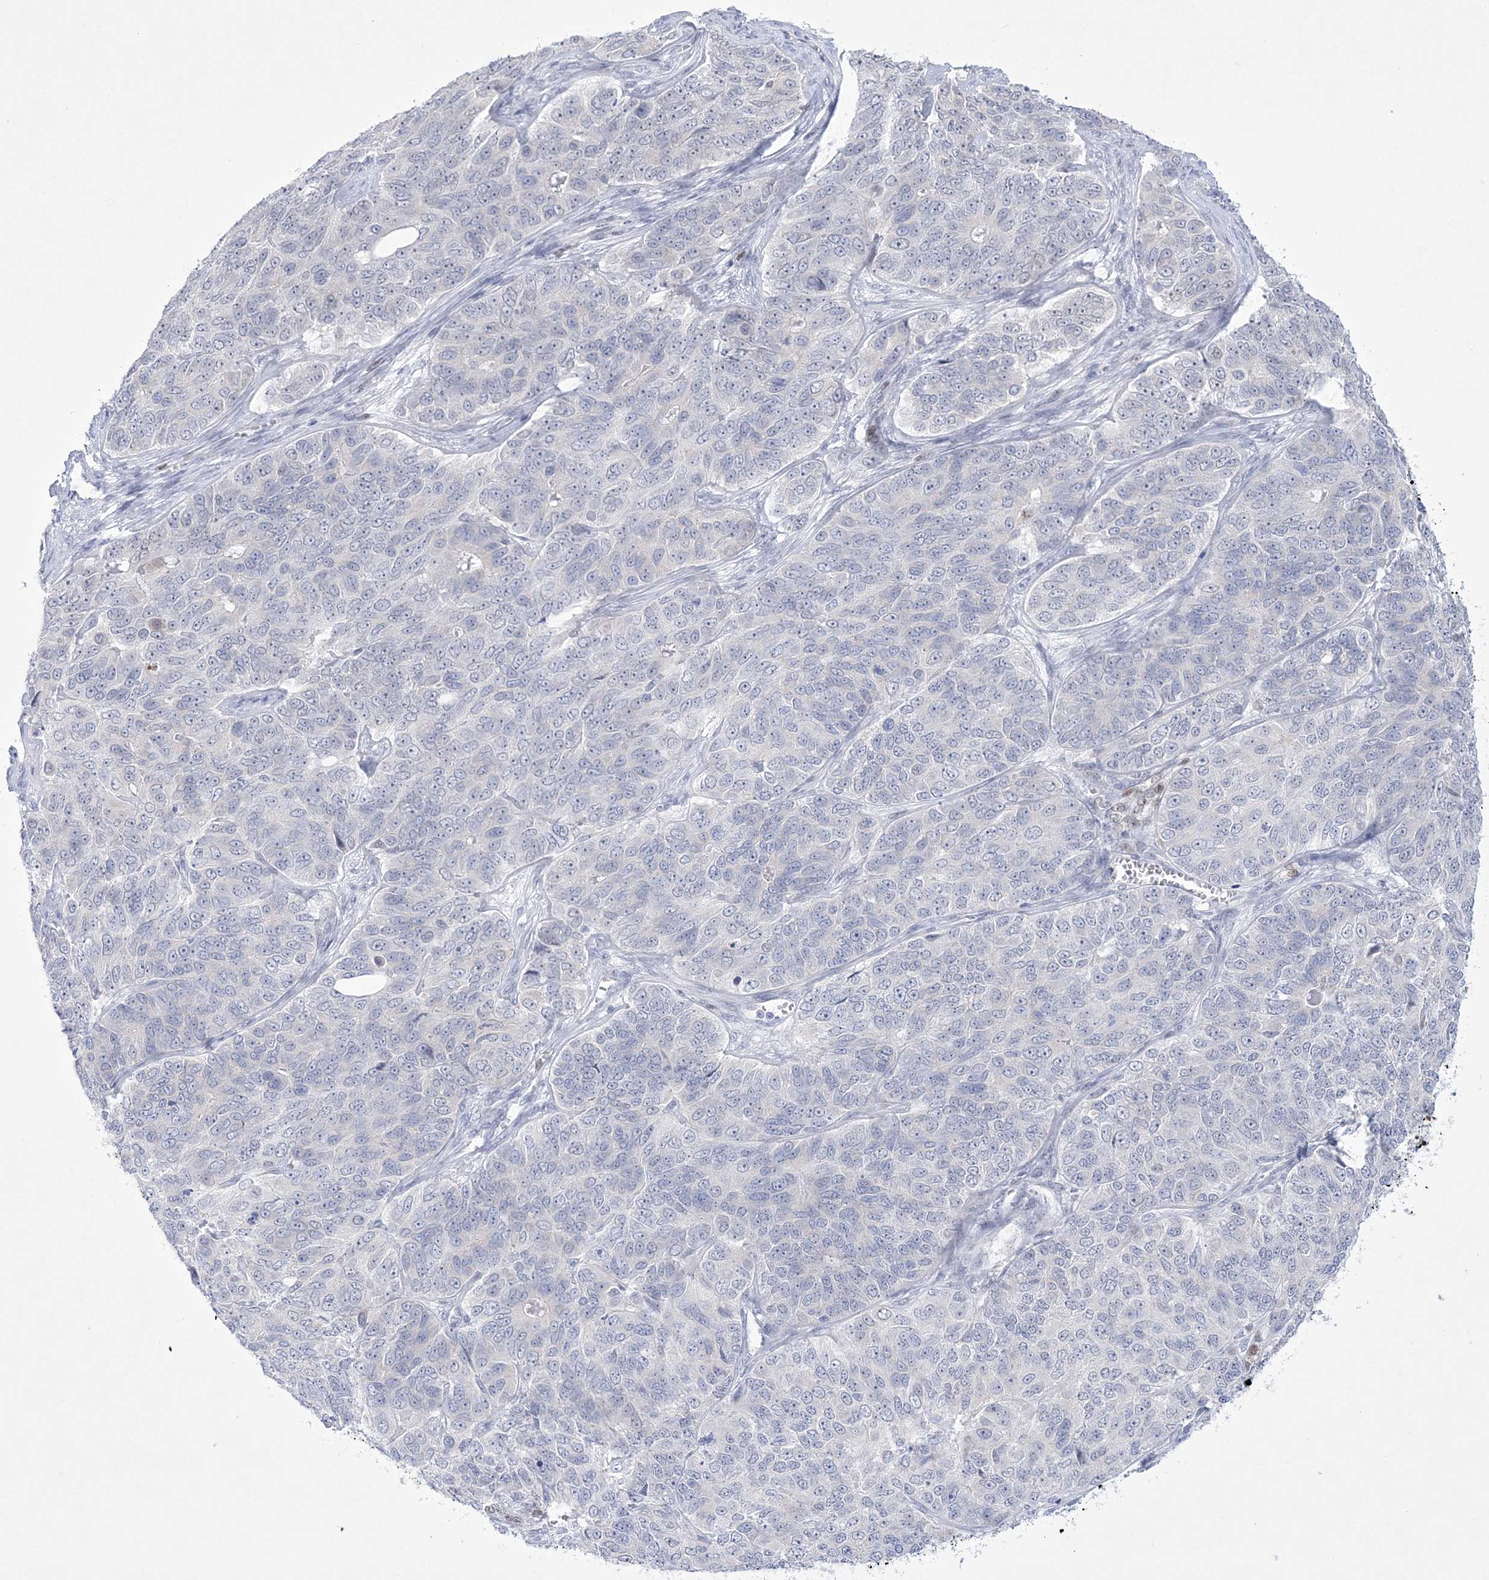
{"staining": {"intensity": "negative", "quantity": "none", "location": "none"}, "tissue": "ovarian cancer", "cell_type": "Tumor cells", "image_type": "cancer", "snomed": [{"axis": "morphology", "description": "Carcinoma, endometroid"}, {"axis": "topography", "description": "Ovary"}], "caption": "High power microscopy photomicrograph of an immunohistochemistry (IHC) micrograph of ovarian cancer, revealing no significant staining in tumor cells. Nuclei are stained in blue.", "gene": "WDR27", "patient": {"sex": "female", "age": 51}}